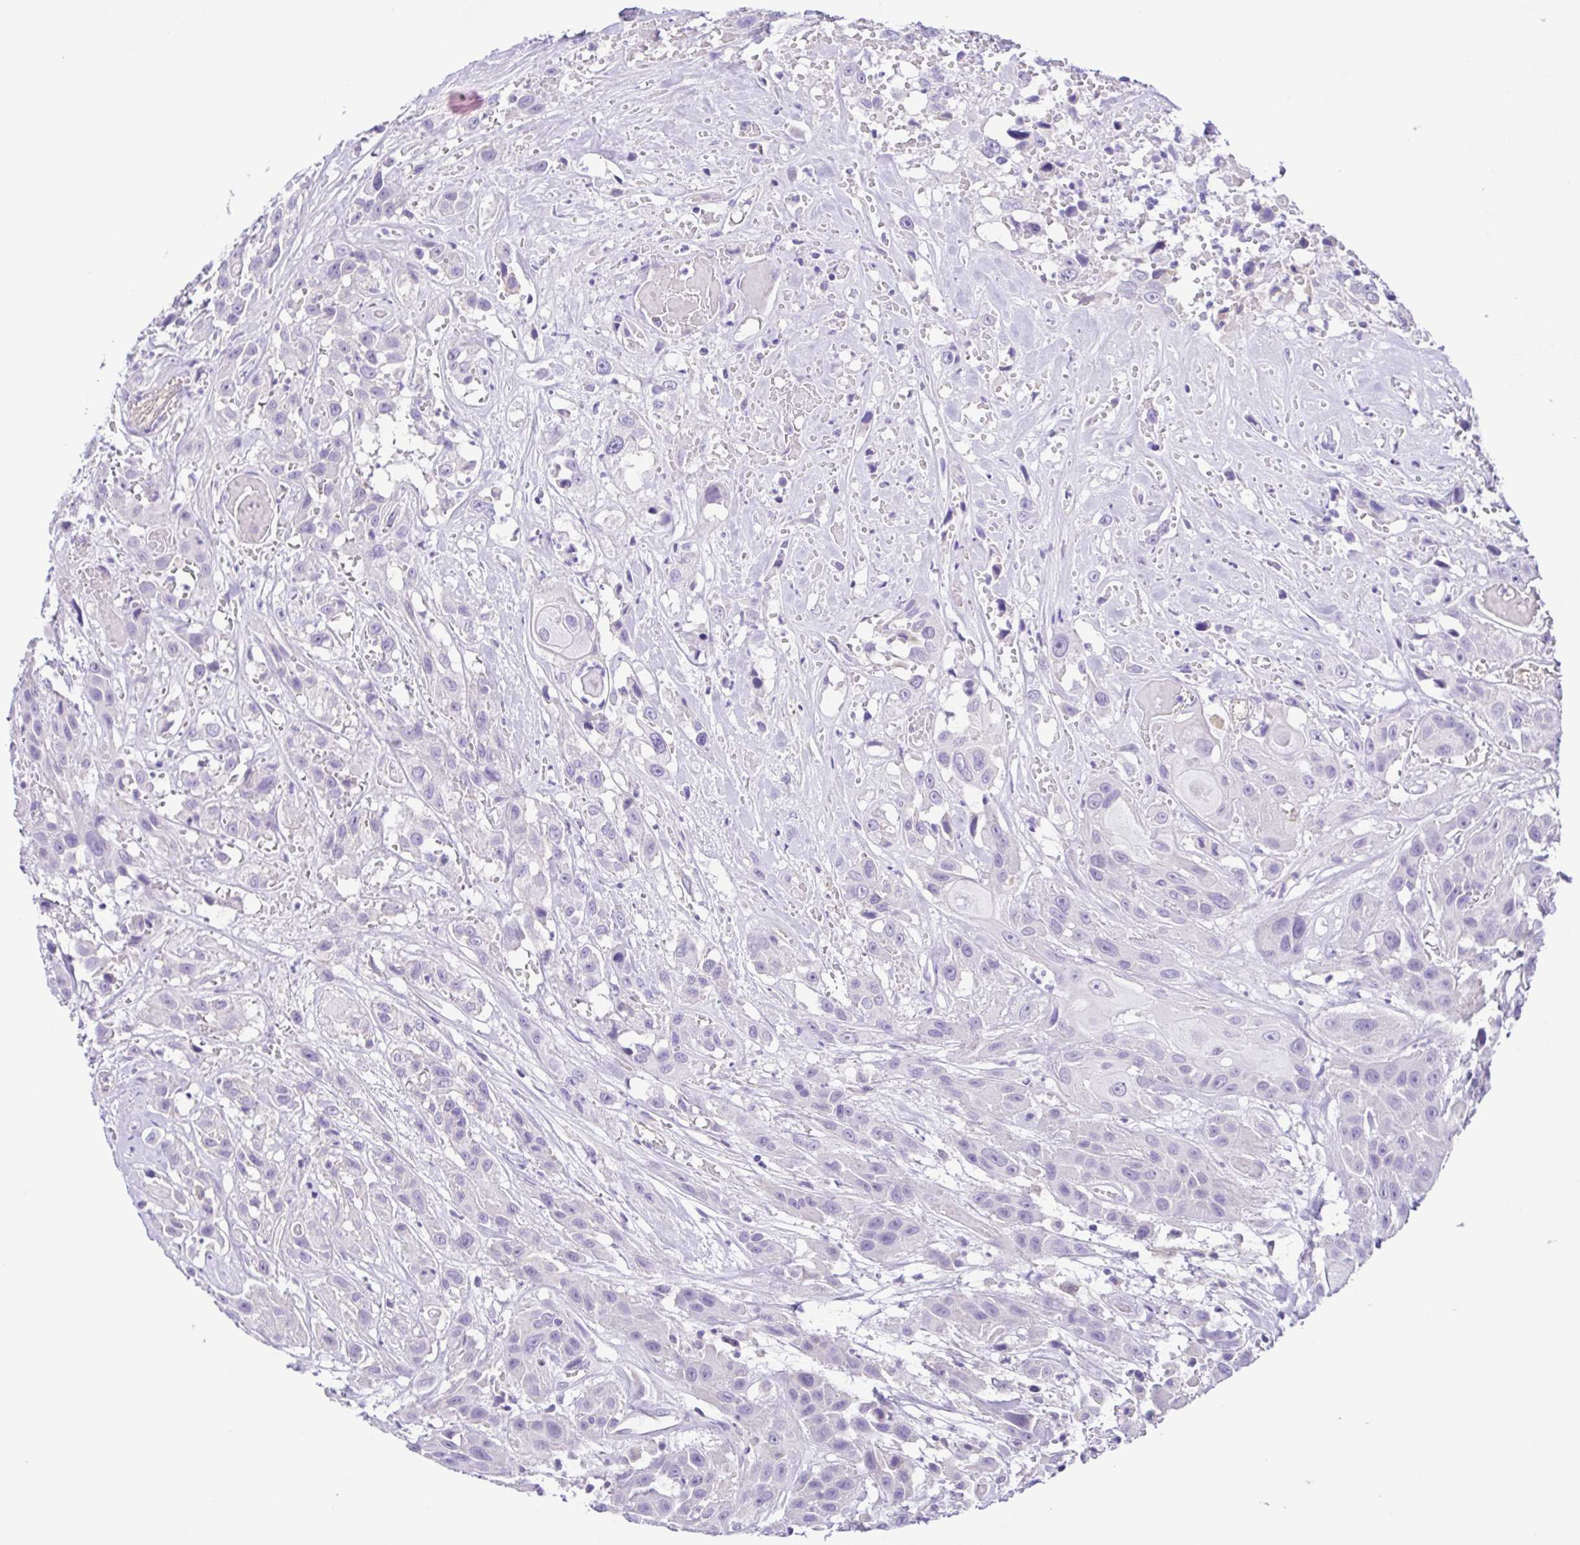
{"staining": {"intensity": "negative", "quantity": "none", "location": "none"}, "tissue": "head and neck cancer", "cell_type": "Tumor cells", "image_type": "cancer", "snomed": [{"axis": "morphology", "description": "Squamous cell carcinoma, NOS"}, {"axis": "topography", "description": "Head-Neck"}], "caption": "This is an immunohistochemistry (IHC) photomicrograph of squamous cell carcinoma (head and neck). There is no positivity in tumor cells.", "gene": "ISM2", "patient": {"sex": "male", "age": 57}}